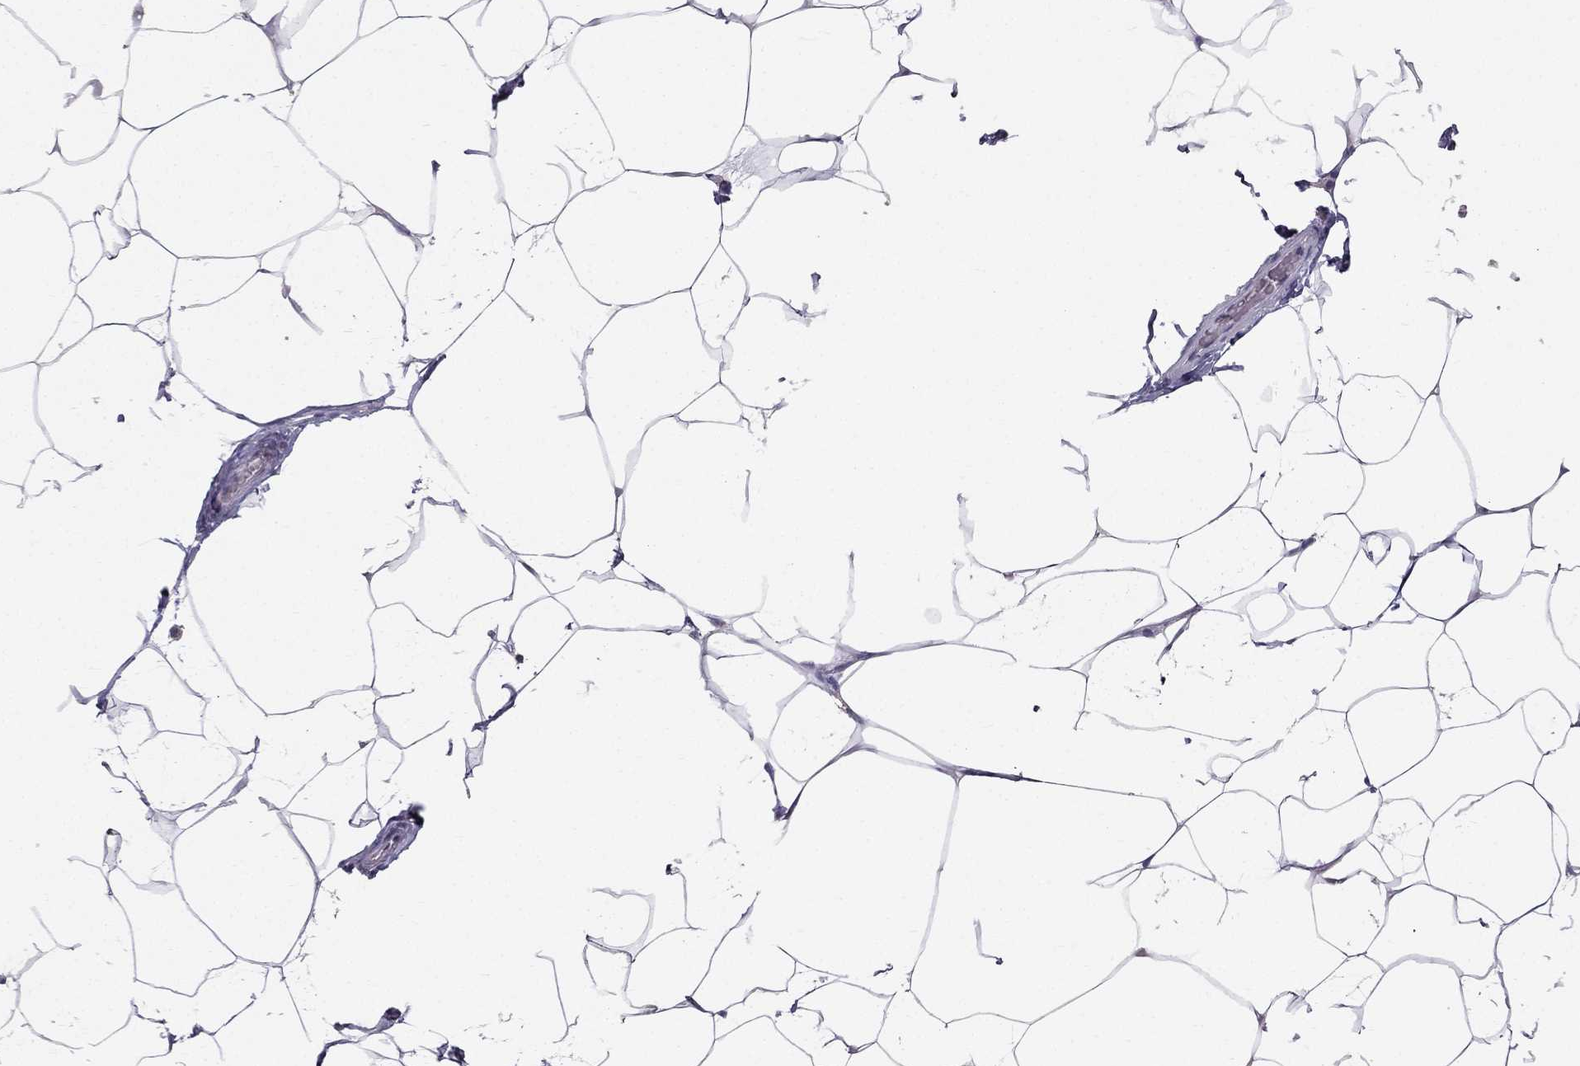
{"staining": {"intensity": "negative", "quantity": "none", "location": "none"}, "tissue": "breast", "cell_type": "Adipocytes", "image_type": "normal", "snomed": [{"axis": "morphology", "description": "Normal tissue, NOS"}, {"axis": "topography", "description": "Breast"}], "caption": "Immunohistochemistry (IHC) image of normal human breast stained for a protein (brown), which reveals no positivity in adipocytes.", "gene": "ARHGAP11A", "patient": {"sex": "female", "age": 32}}